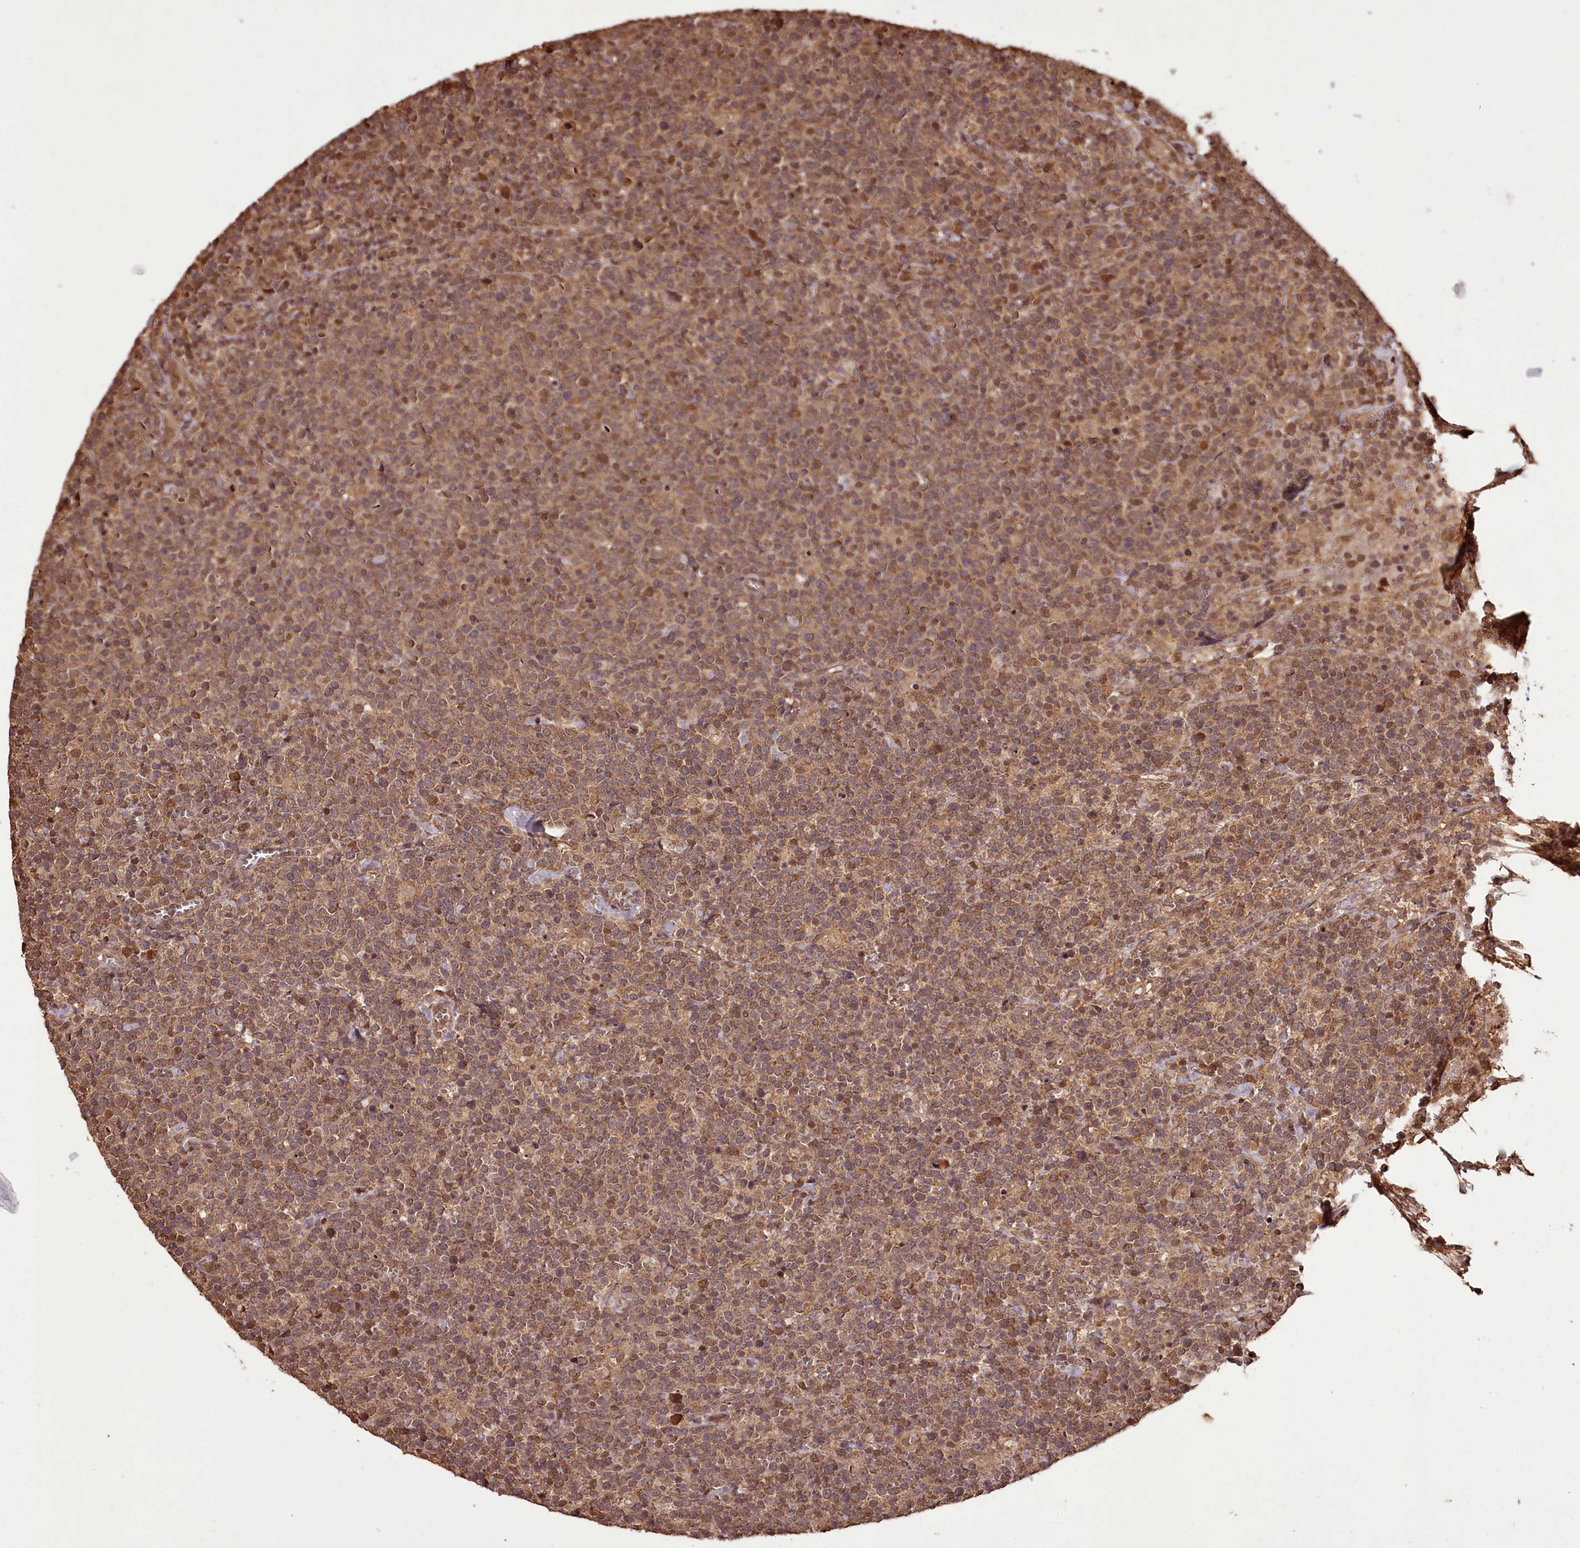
{"staining": {"intensity": "moderate", "quantity": ">75%", "location": "cytoplasmic/membranous"}, "tissue": "lymphoma", "cell_type": "Tumor cells", "image_type": "cancer", "snomed": [{"axis": "morphology", "description": "Malignant lymphoma, non-Hodgkin's type, High grade"}, {"axis": "topography", "description": "Lymph node"}], "caption": "Tumor cells exhibit medium levels of moderate cytoplasmic/membranous staining in approximately >75% of cells in human lymphoma.", "gene": "NPRL2", "patient": {"sex": "male", "age": 61}}